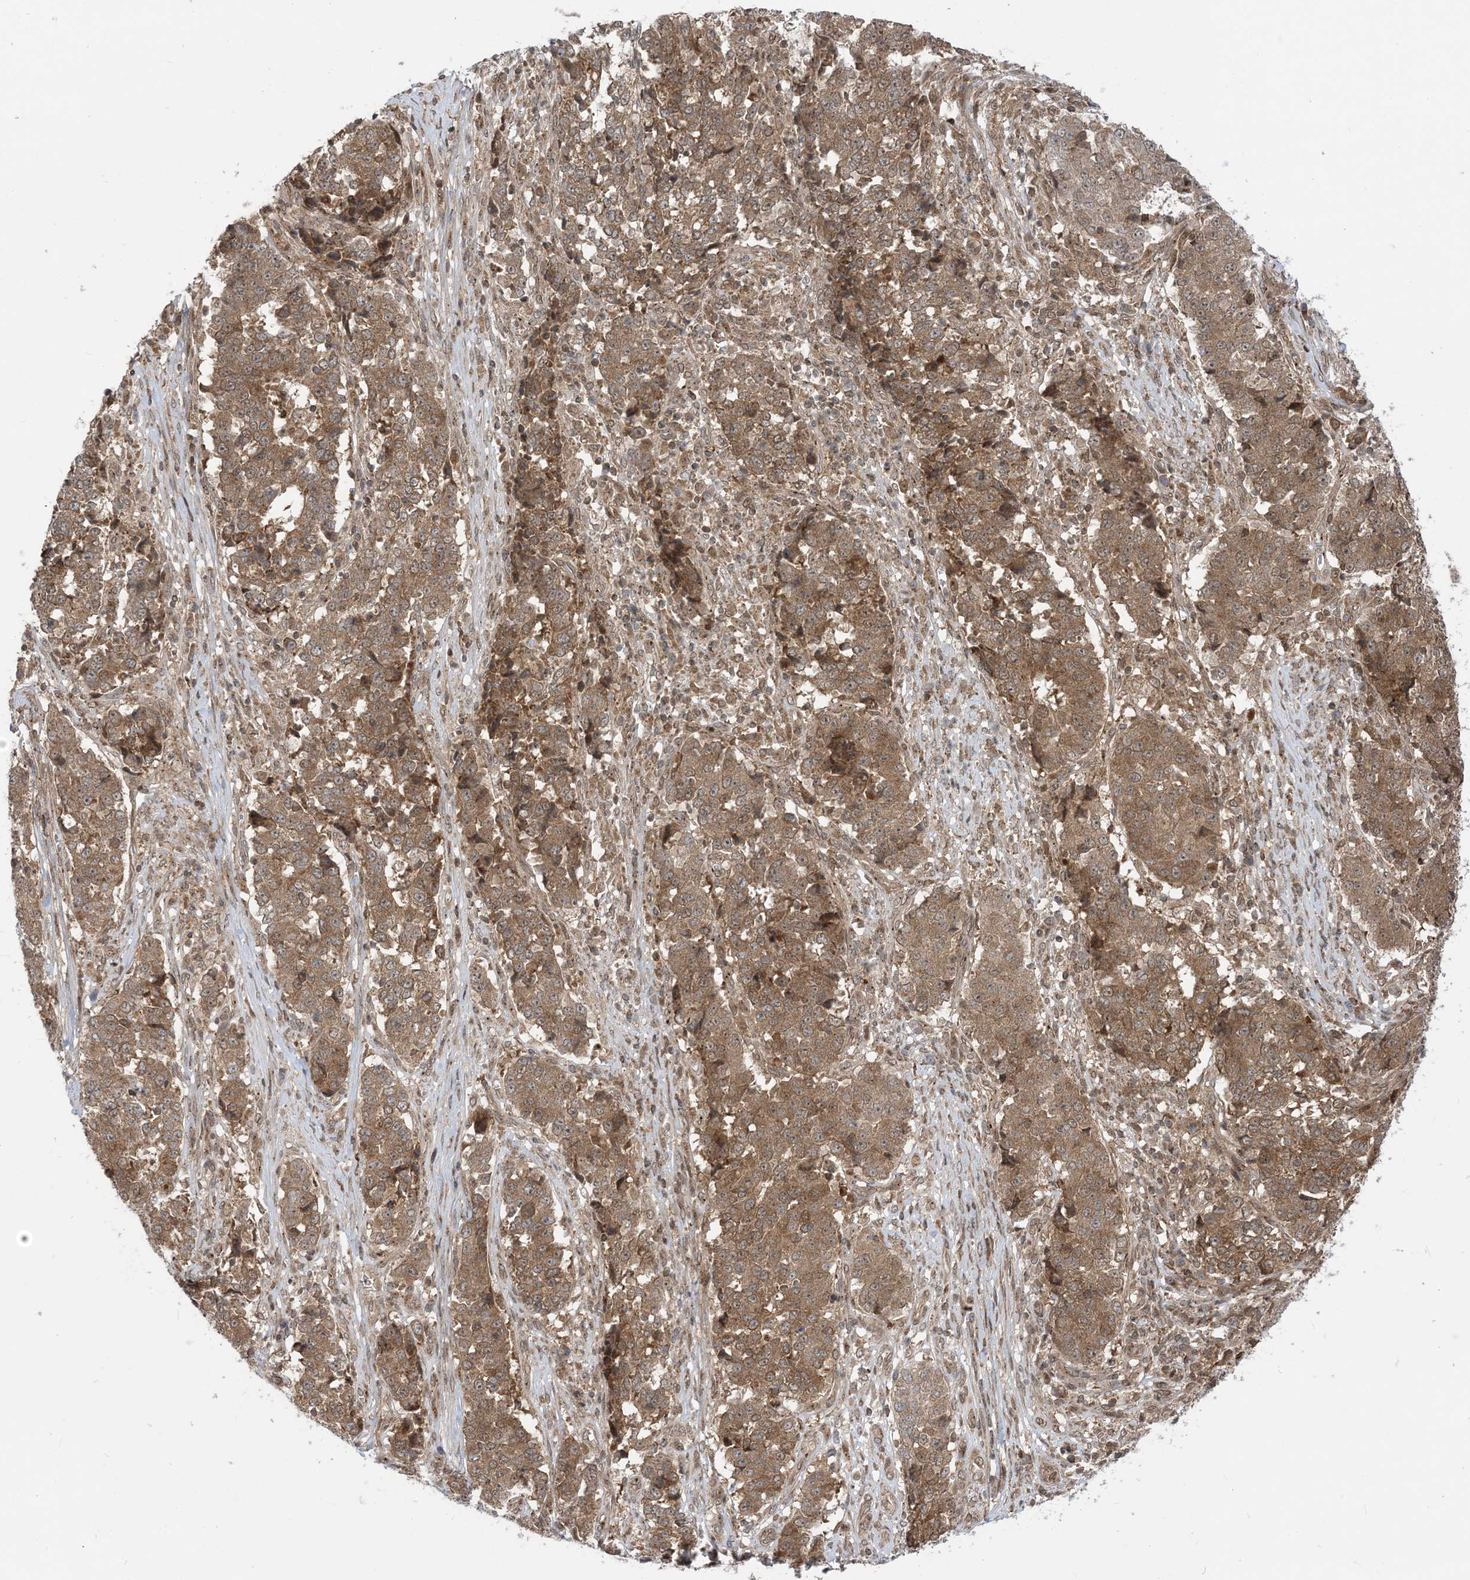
{"staining": {"intensity": "moderate", "quantity": ">75%", "location": "cytoplasmic/membranous"}, "tissue": "stomach cancer", "cell_type": "Tumor cells", "image_type": "cancer", "snomed": [{"axis": "morphology", "description": "Adenocarcinoma, NOS"}, {"axis": "topography", "description": "Stomach"}], "caption": "The image shows immunohistochemical staining of stomach adenocarcinoma. There is moderate cytoplasmic/membranous expression is present in approximately >75% of tumor cells.", "gene": "CASP4", "patient": {"sex": "male", "age": 59}}